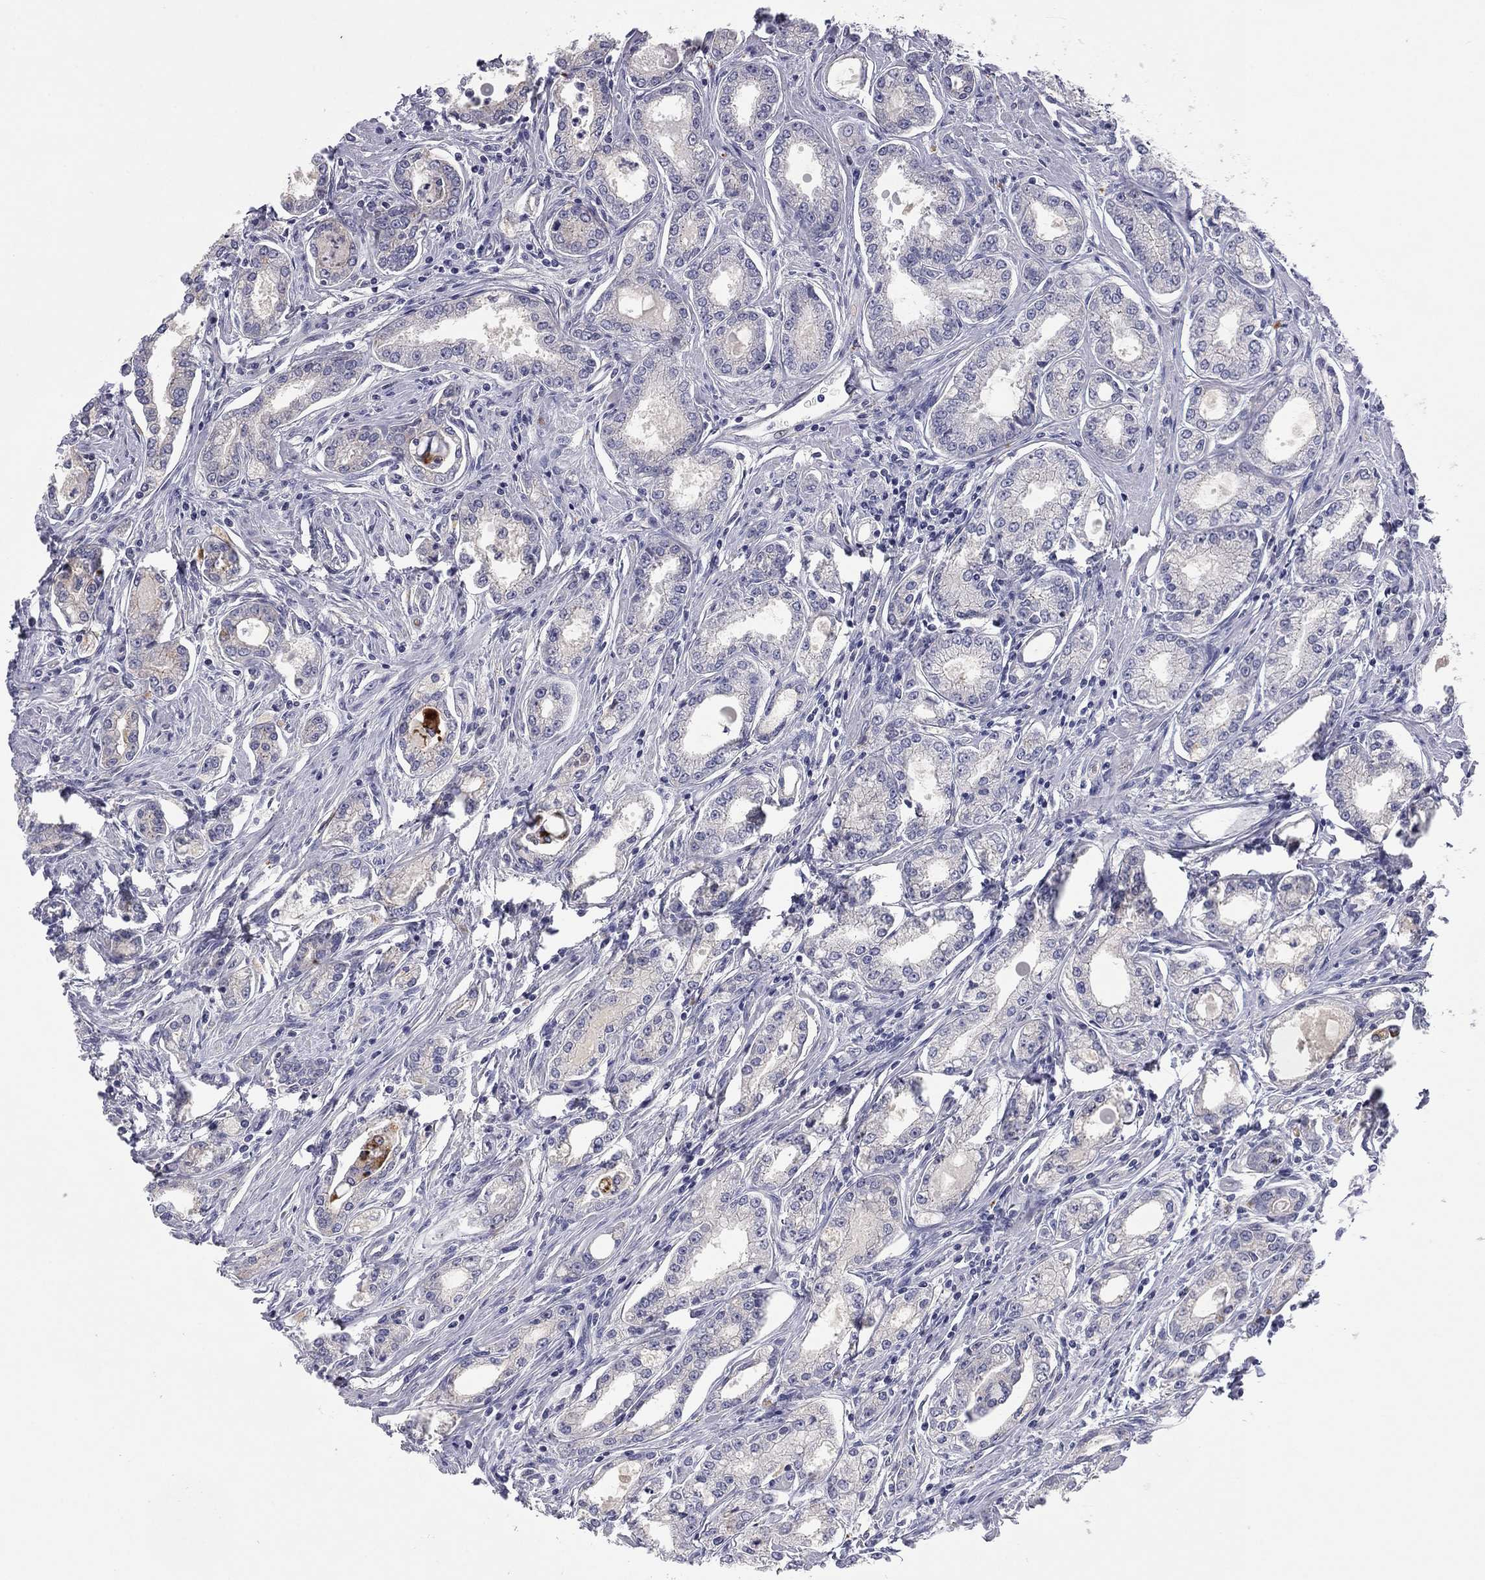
{"staining": {"intensity": "negative", "quantity": "none", "location": "none"}, "tissue": "prostate cancer", "cell_type": "Tumor cells", "image_type": "cancer", "snomed": [{"axis": "morphology", "description": "Adenocarcinoma, NOS"}, {"axis": "morphology", "description": "Adenocarcinoma, High grade"}, {"axis": "topography", "description": "Prostate"}], "caption": "Tumor cells show no significant positivity in adenocarcinoma (prostate). (DAB immunohistochemistry visualized using brightfield microscopy, high magnification).", "gene": "CNTNAP4", "patient": {"sex": "male", "age": 70}}